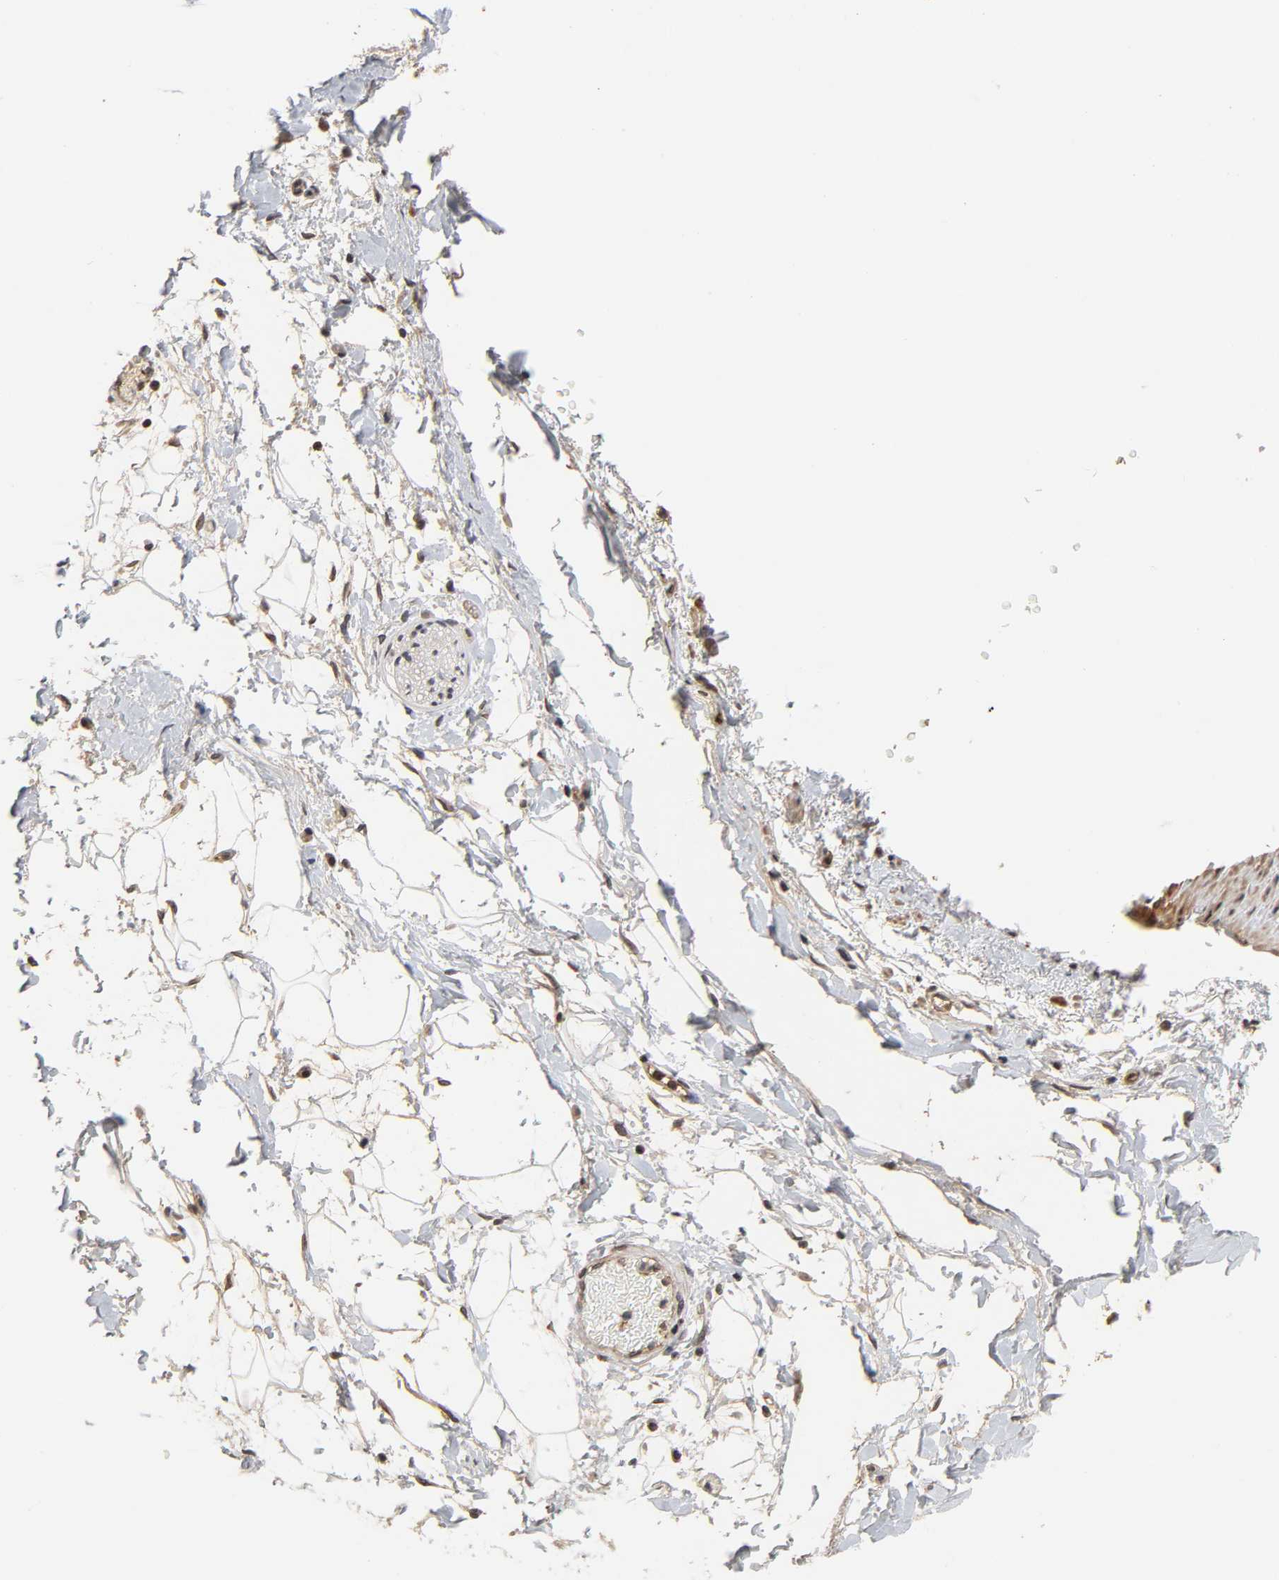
{"staining": {"intensity": "moderate", "quantity": "25%-75%", "location": "cytoplasmic/membranous,nuclear"}, "tissue": "adipose tissue", "cell_type": "Adipocytes", "image_type": "normal", "snomed": [{"axis": "morphology", "description": "Normal tissue, NOS"}, {"axis": "topography", "description": "Soft tissue"}], "caption": "Immunohistochemistry (IHC) photomicrograph of normal adipose tissue: human adipose tissue stained using IHC demonstrates medium levels of moderate protein expression localized specifically in the cytoplasmic/membranous,nuclear of adipocytes, appearing as a cytoplasmic/membranous,nuclear brown color.", "gene": "CPN2", "patient": {"sex": "male", "age": 72}}